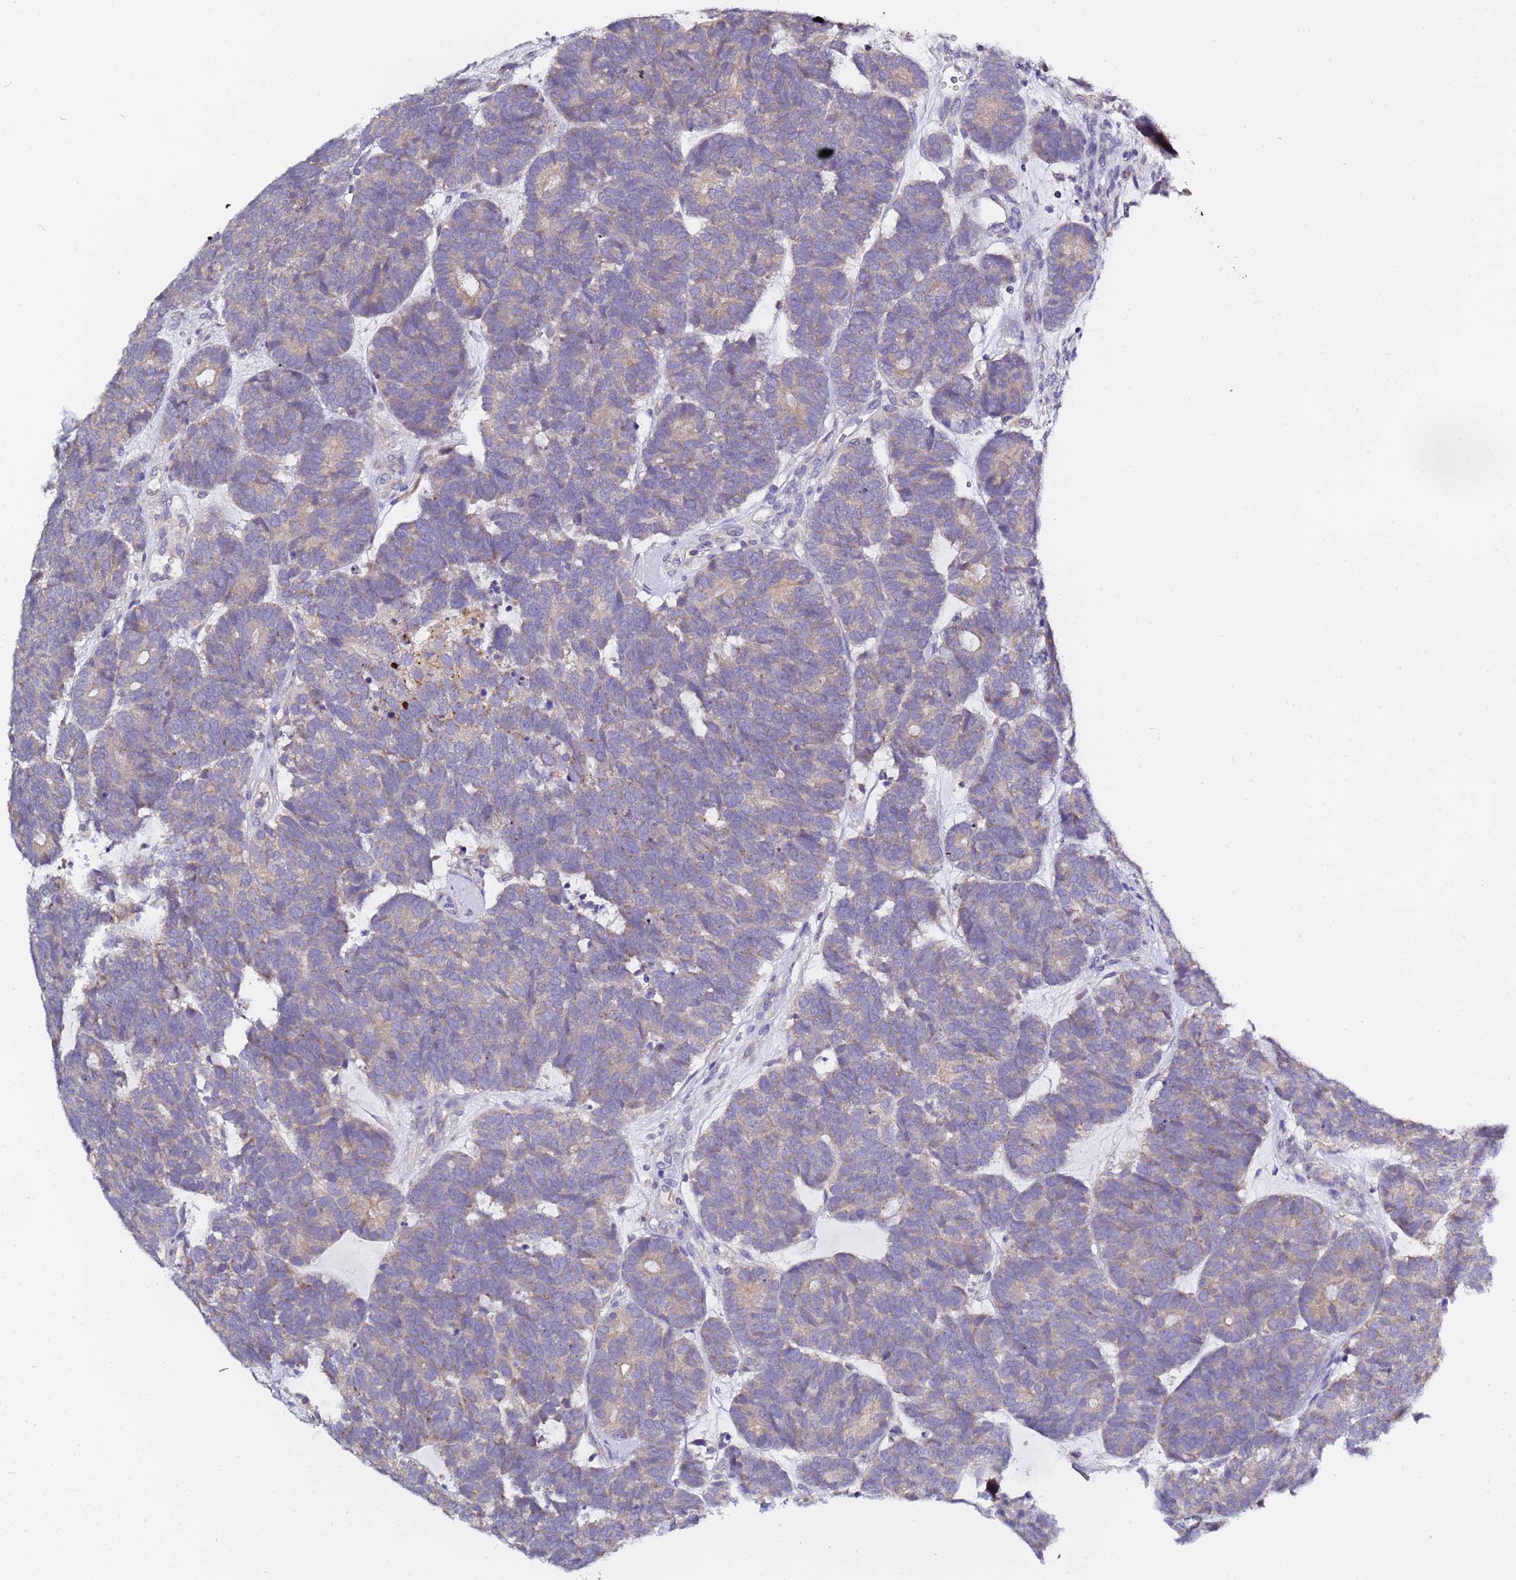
{"staining": {"intensity": "negative", "quantity": "none", "location": "none"}, "tissue": "head and neck cancer", "cell_type": "Tumor cells", "image_type": "cancer", "snomed": [{"axis": "morphology", "description": "Adenocarcinoma, NOS"}, {"axis": "topography", "description": "Head-Neck"}], "caption": "This image is of head and neck cancer (adenocarcinoma) stained with IHC to label a protein in brown with the nuclei are counter-stained blue. There is no expression in tumor cells.", "gene": "ELMOD2", "patient": {"sex": "female", "age": 81}}